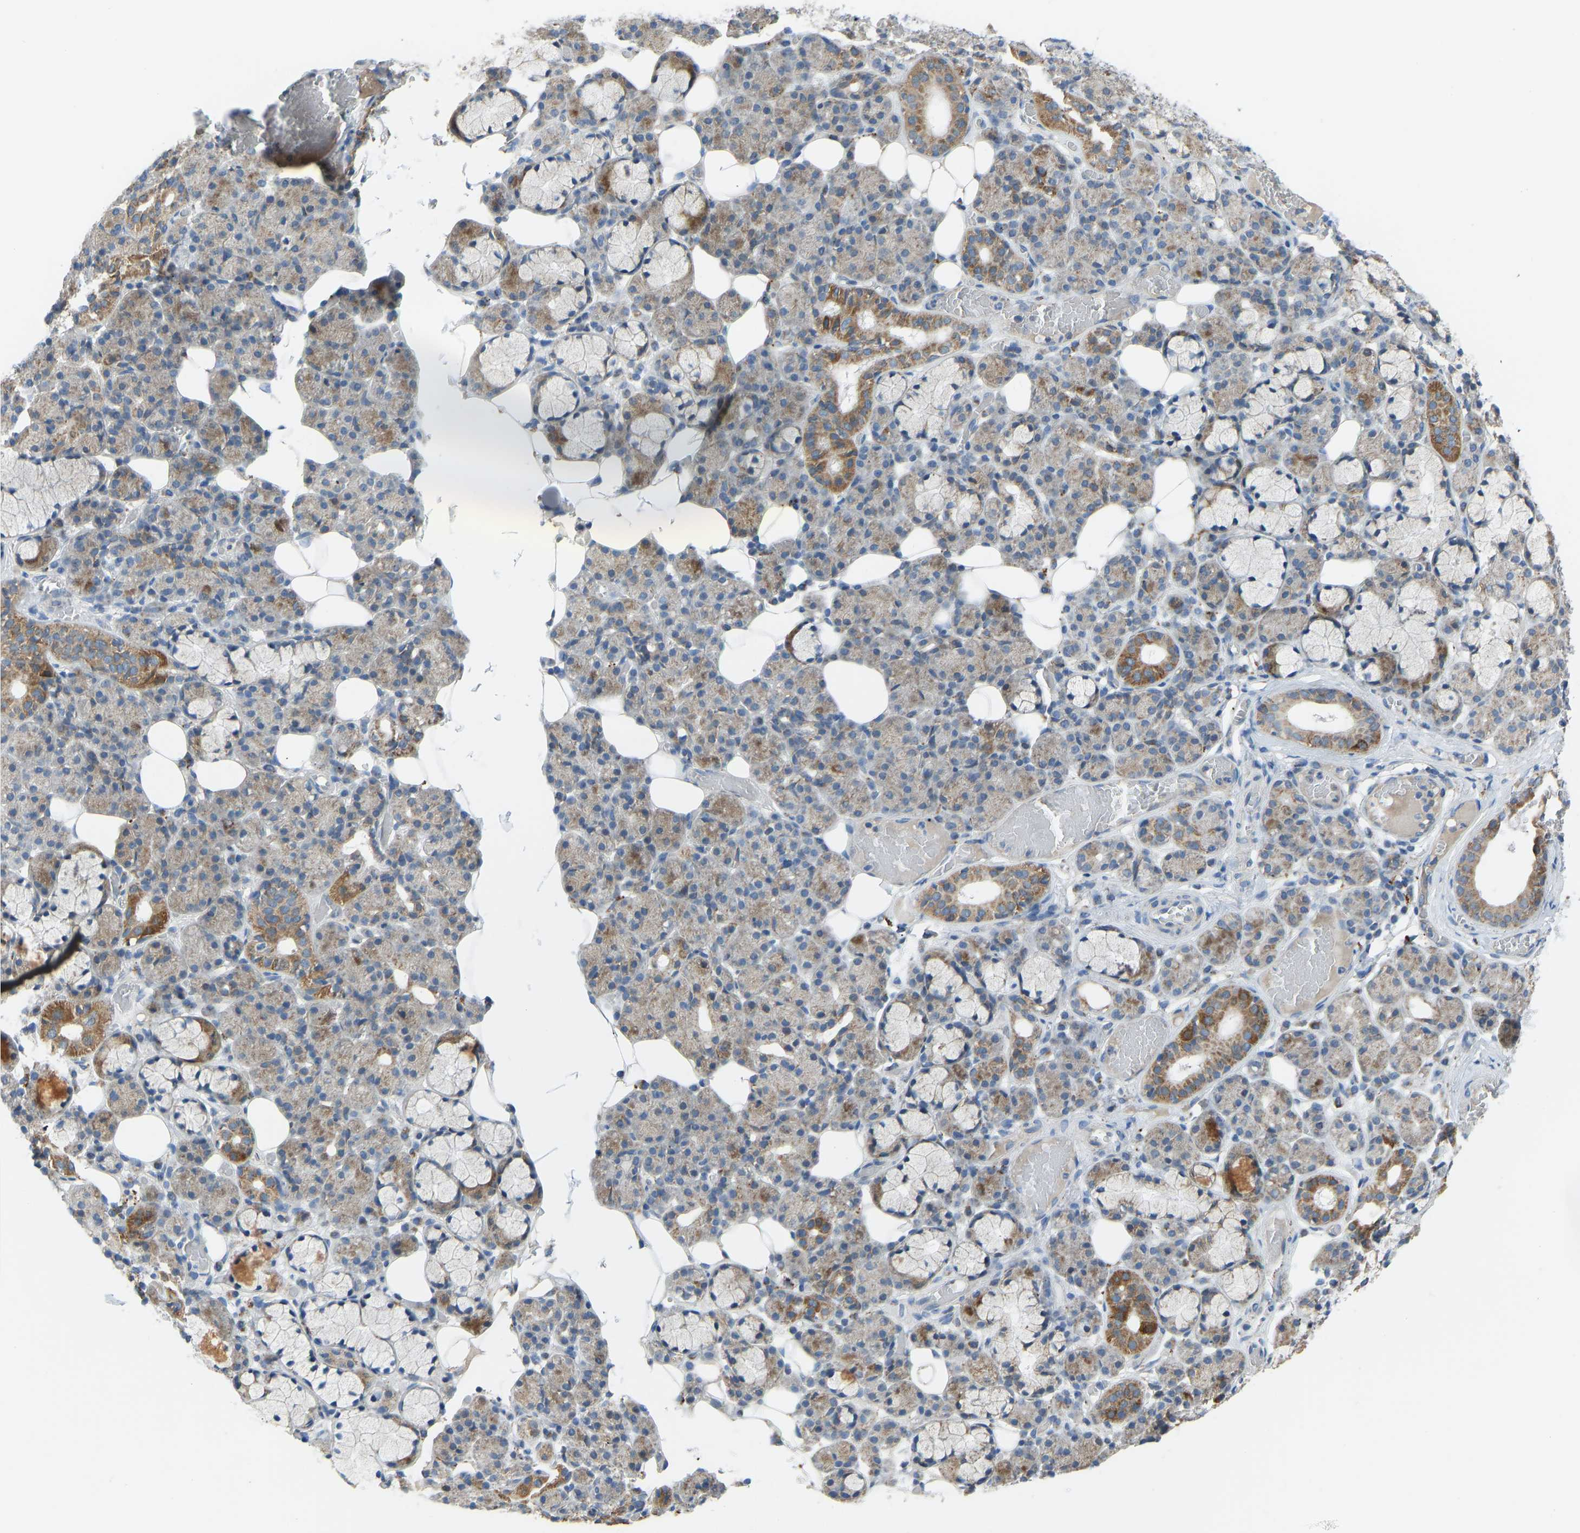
{"staining": {"intensity": "moderate", "quantity": "25%-75%", "location": "cytoplasmic/membranous"}, "tissue": "salivary gland", "cell_type": "Glandular cells", "image_type": "normal", "snomed": [{"axis": "morphology", "description": "Normal tissue, NOS"}, {"axis": "topography", "description": "Salivary gland"}], "caption": "Unremarkable salivary gland exhibits moderate cytoplasmic/membranous expression in about 25%-75% of glandular cells.", "gene": "SMIM20", "patient": {"sex": "male", "age": 63}}